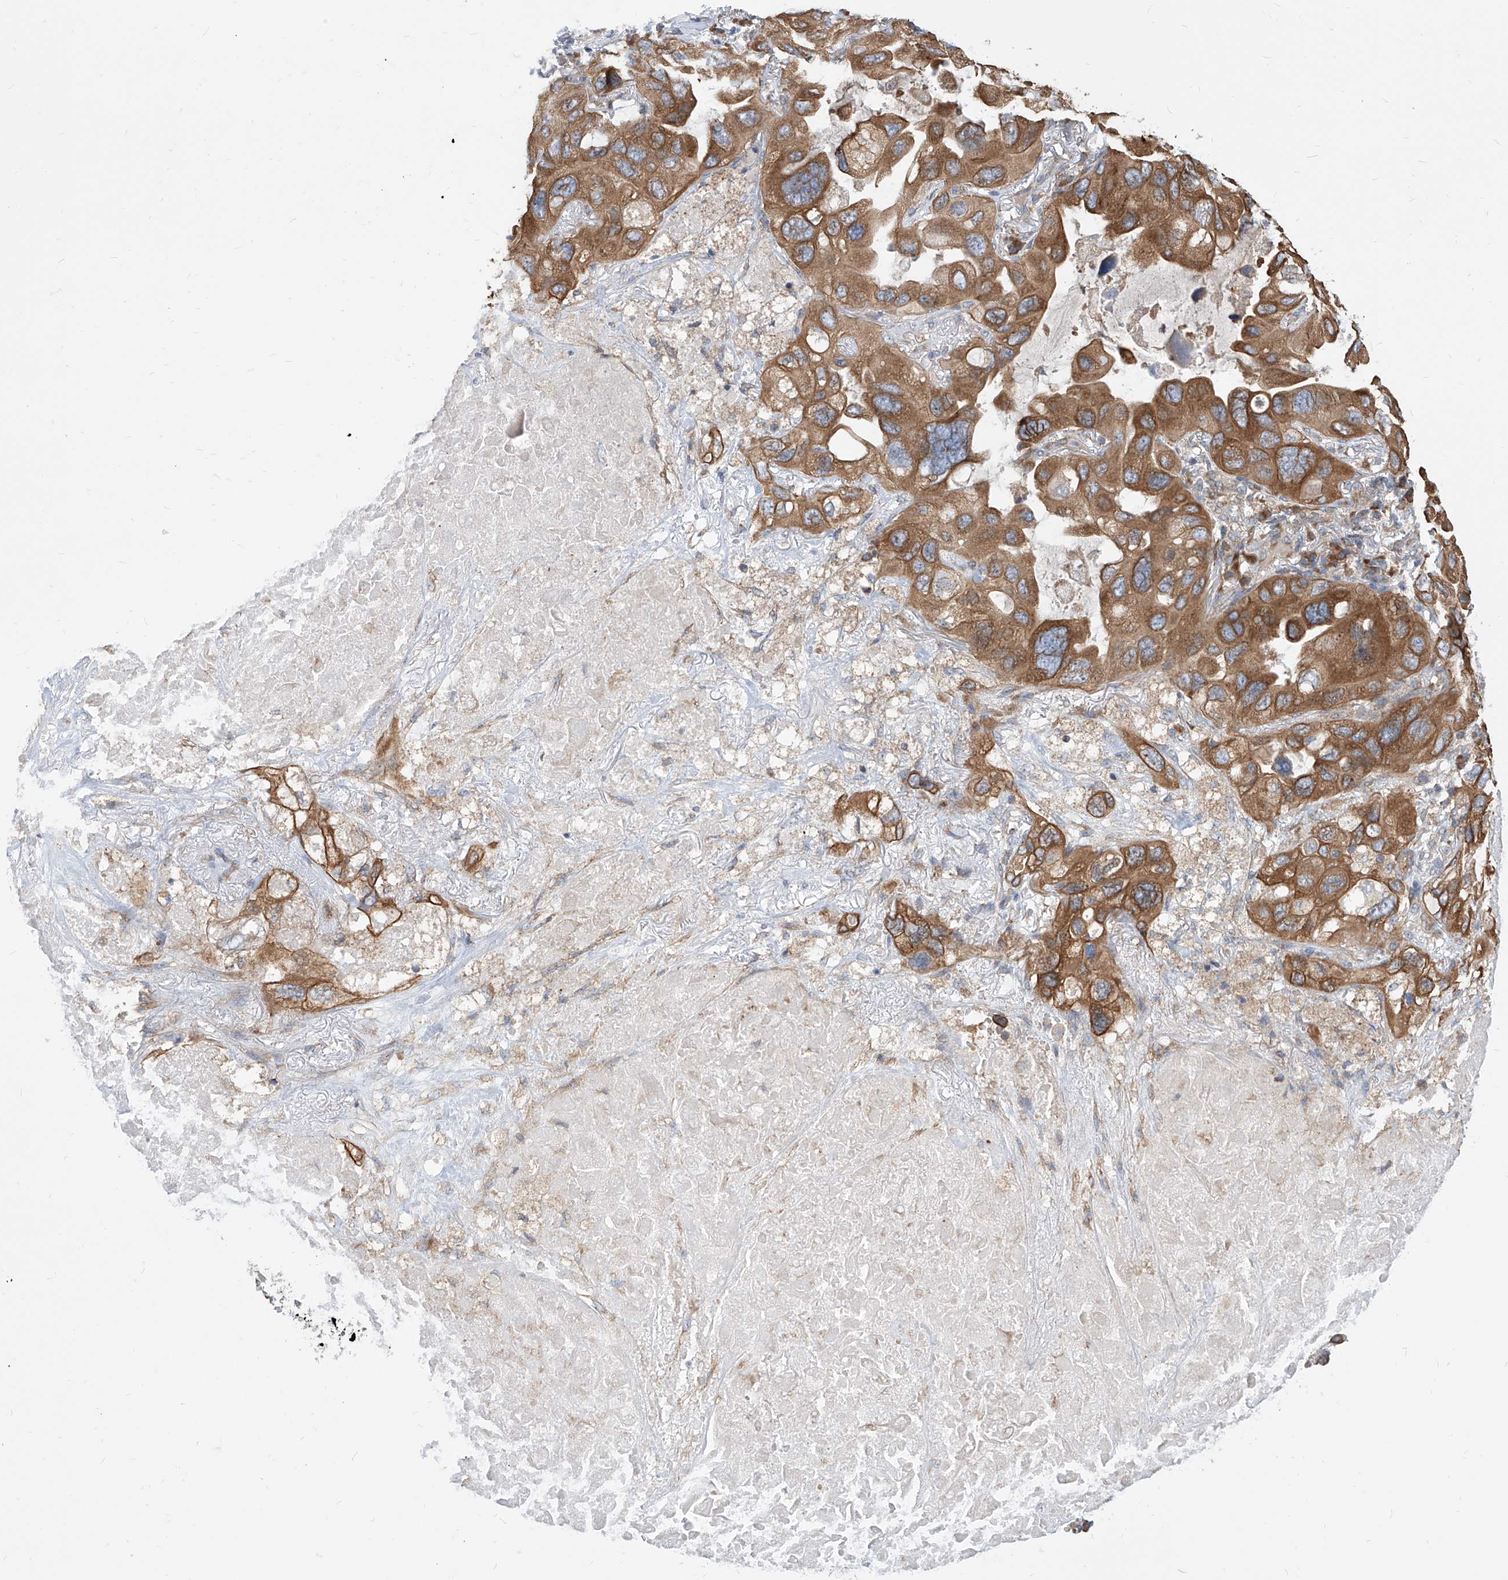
{"staining": {"intensity": "moderate", "quantity": ">75%", "location": "cytoplasmic/membranous"}, "tissue": "lung cancer", "cell_type": "Tumor cells", "image_type": "cancer", "snomed": [{"axis": "morphology", "description": "Squamous cell carcinoma, NOS"}, {"axis": "topography", "description": "Lung"}], "caption": "Immunohistochemical staining of lung cancer (squamous cell carcinoma) reveals moderate cytoplasmic/membranous protein positivity in about >75% of tumor cells. Nuclei are stained in blue.", "gene": "FAM83B", "patient": {"sex": "female", "age": 73}}